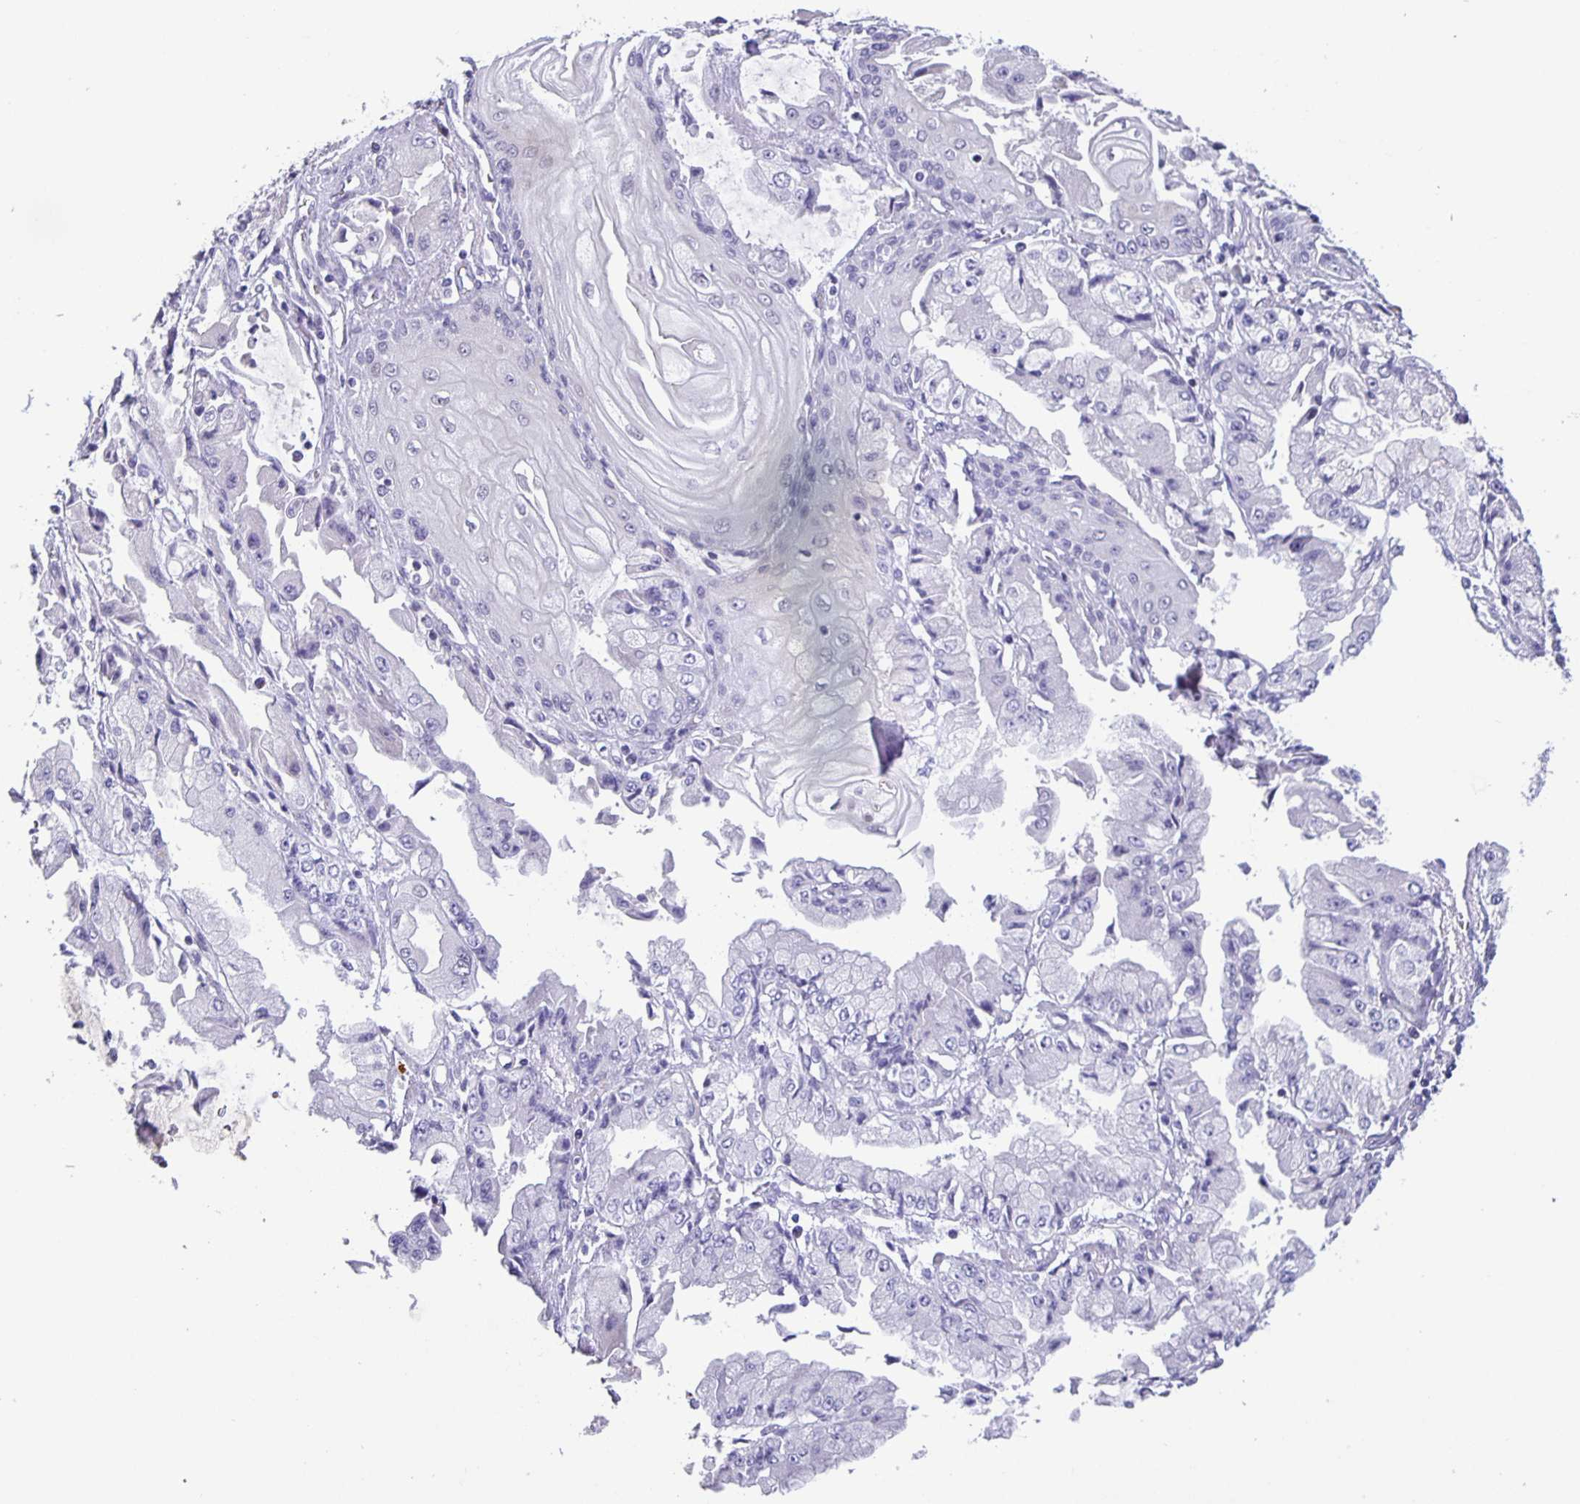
{"staining": {"intensity": "negative", "quantity": "none", "location": "none"}, "tissue": "stomach cancer", "cell_type": "Tumor cells", "image_type": "cancer", "snomed": [{"axis": "morphology", "description": "Adenocarcinoma, NOS"}, {"axis": "topography", "description": "Stomach, upper"}], "caption": "Immunohistochemistry of stomach cancer exhibits no expression in tumor cells.", "gene": "PHRF1", "patient": {"sex": "female", "age": 74}}